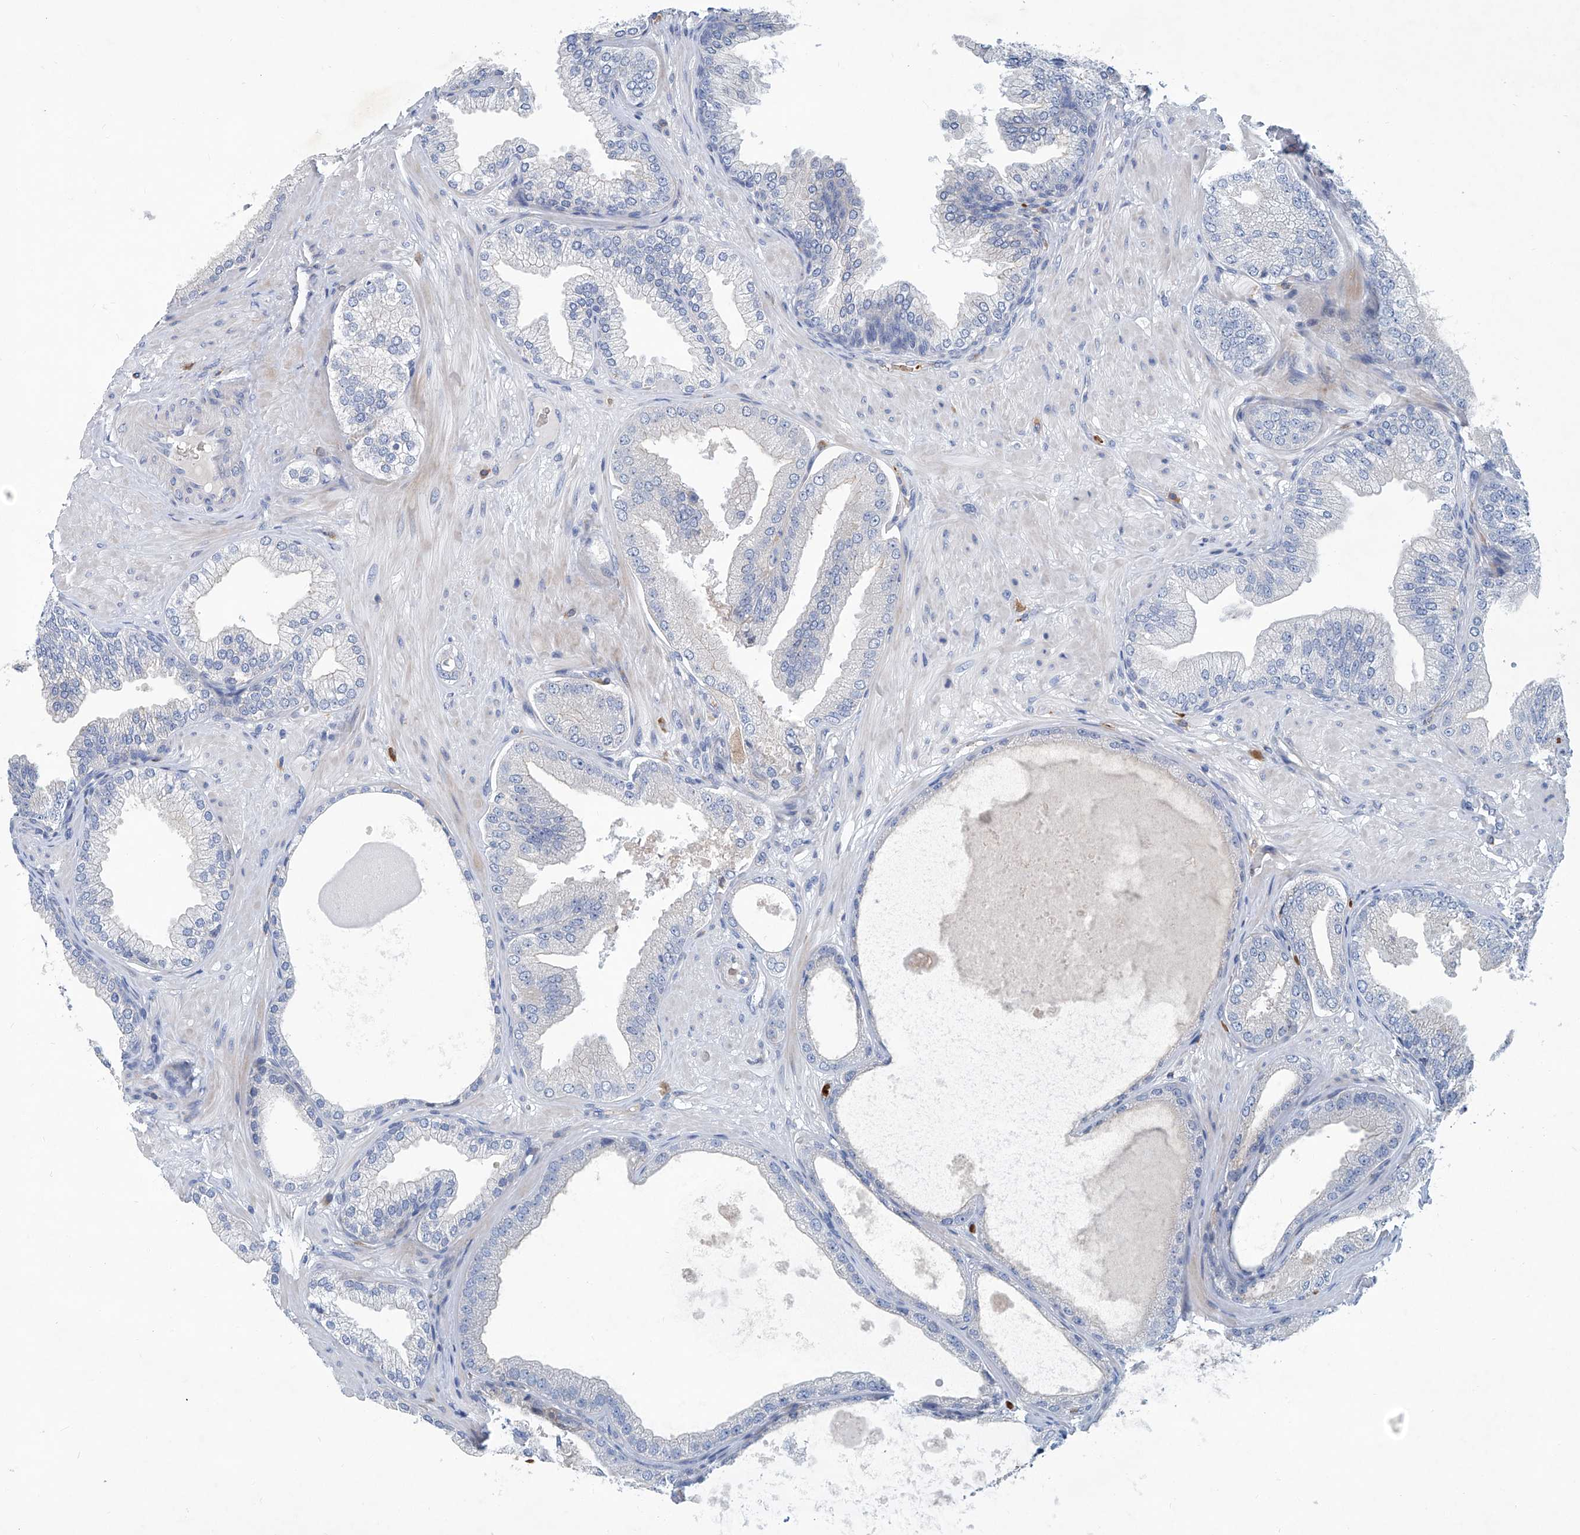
{"staining": {"intensity": "negative", "quantity": "none", "location": "none"}, "tissue": "prostate cancer", "cell_type": "Tumor cells", "image_type": "cancer", "snomed": [{"axis": "morphology", "description": "Adenocarcinoma, Low grade"}, {"axis": "topography", "description": "Prostate"}], "caption": "Tumor cells show no significant positivity in prostate cancer.", "gene": "FPR2", "patient": {"sex": "male", "age": 63}}